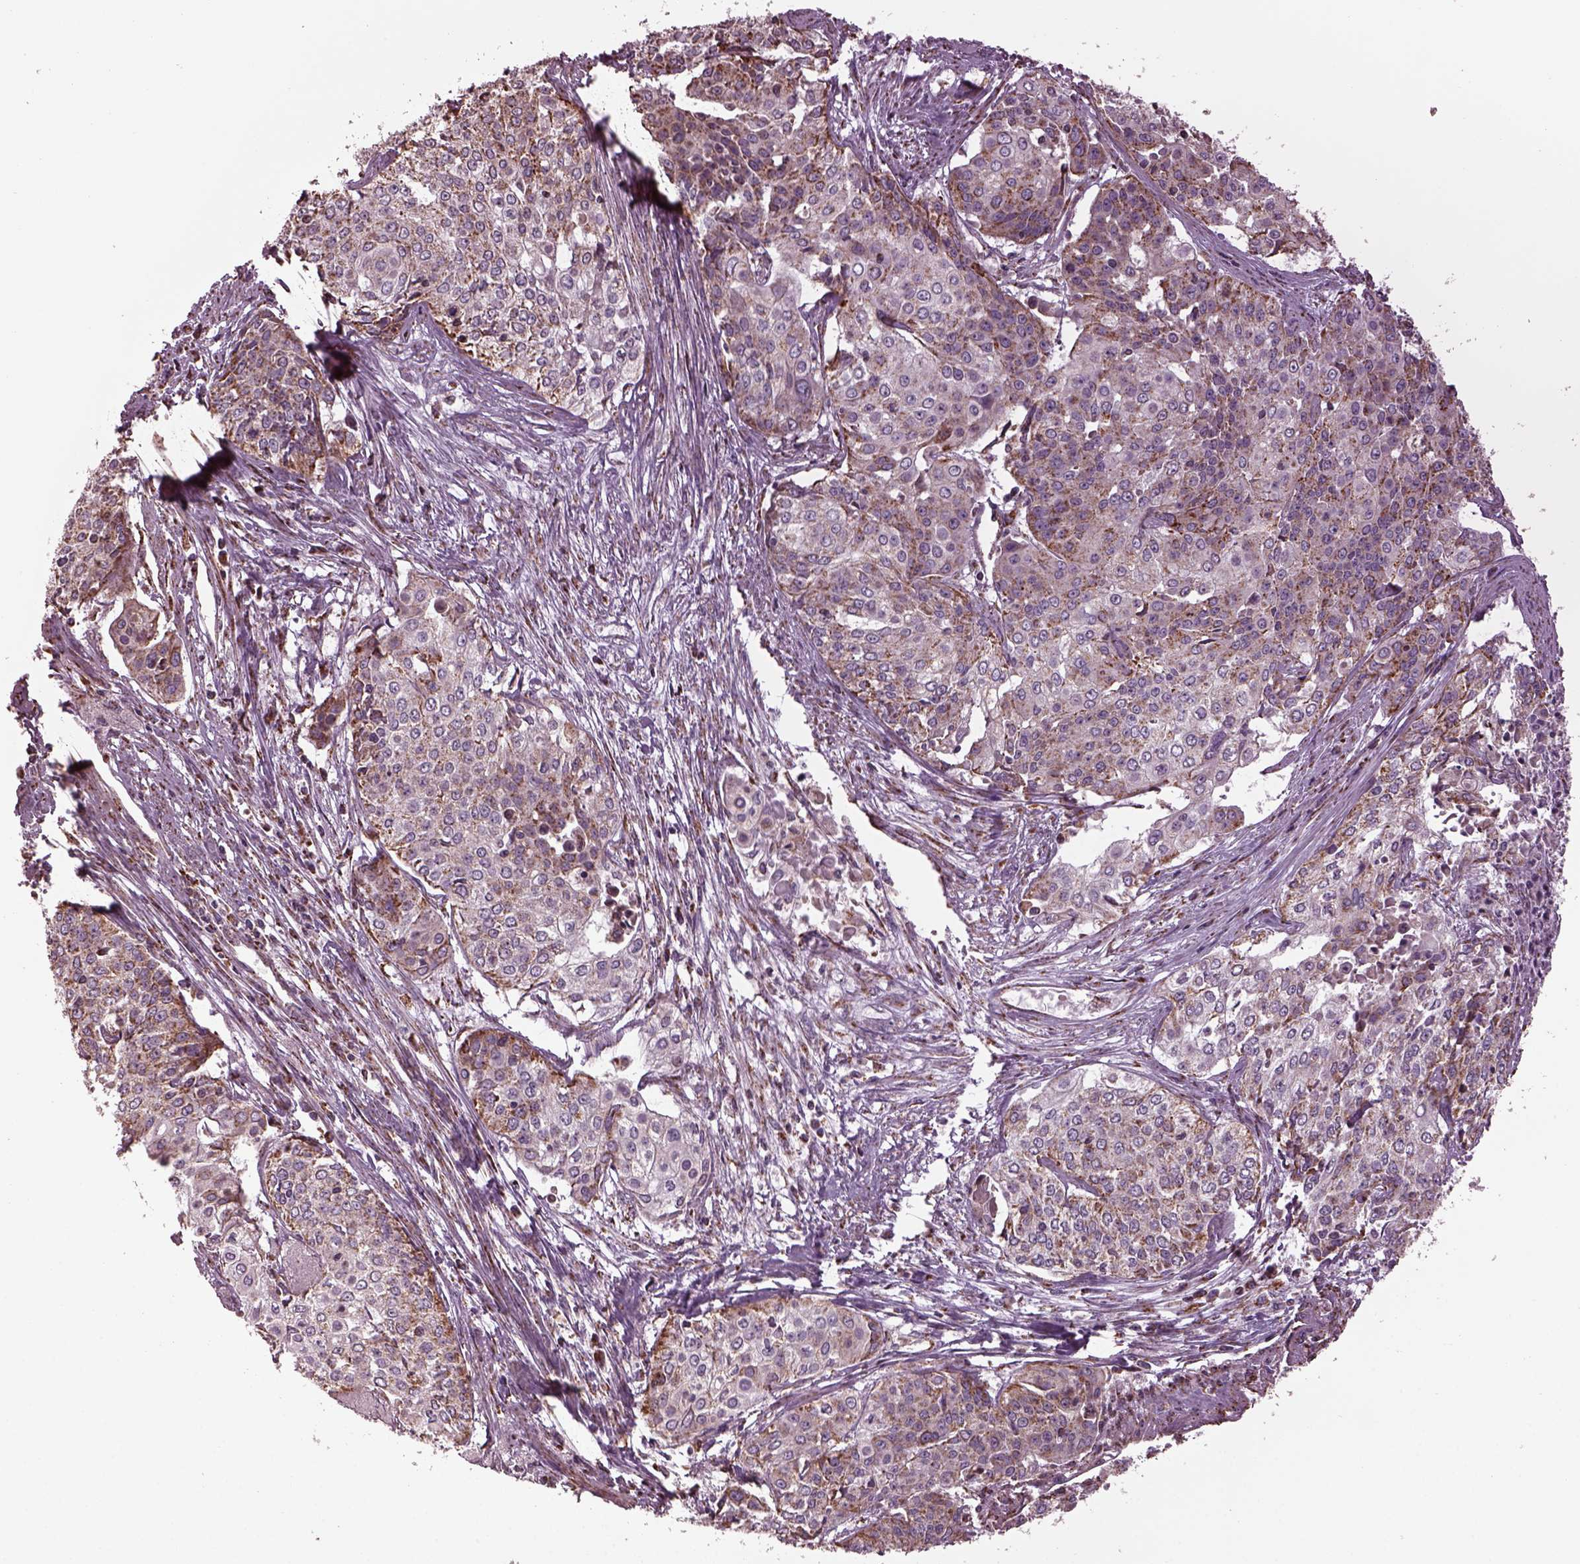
{"staining": {"intensity": "moderate", "quantity": "<25%", "location": "cytoplasmic/membranous"}, "tissue": "cervical cancer", "cell_type": "Tumor cells", "image_type": "cancer", "snomed": [{"axis": "morphology", "description": "Squamous cell carcinoma, NOS"}, {"axis": "topography", "description": "Cervix"}], "caption": "The photomicrograph reveals a brown stain indicating the presence of a protein in the cytoplasmic/membranous of tumor cells in cervical squamous cell carcinoma.", "gene": "TMEM254", "patient": {"sex": "female", "age": 39}}